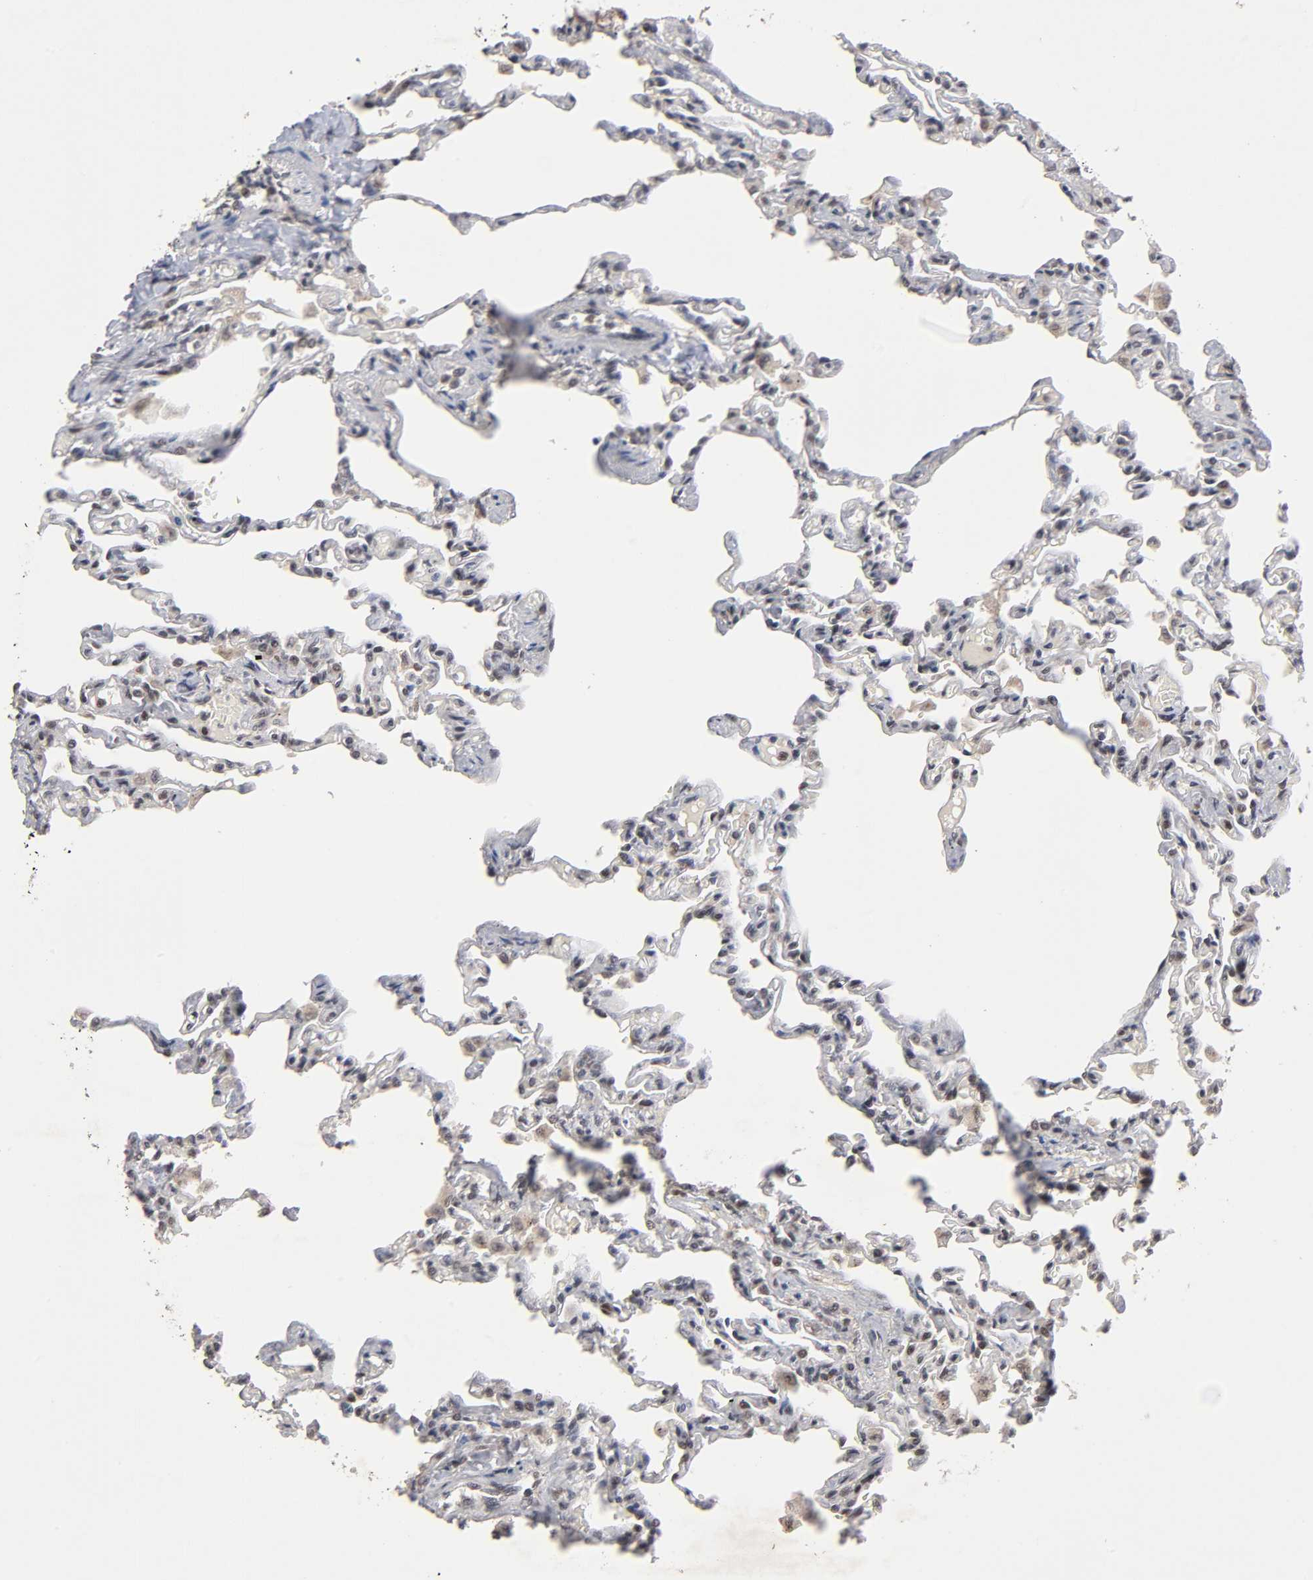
{"staining": {"intensity": "moderate", "quantity": "25%-75%", "location": "cytoplasmic/membranous,nuclear"}, "tissue": "lung", "cell_type": "Alveolar cells", "image_type": "normal", "snomed": [{"axis": "morphology", "description": "Normal tissue, NOS"}, {"axis": "topography", "description": "Lung"}], "caption": "An immunohistochemistry (IHC) photomicrograph of normal tissue is shown. Protein staining in brown shows moderate cytoplasmic/membranous,nuclear positivity in lung within alveolar cells.", "gene": "EP300", "patient": {"sex": "male", "age": 21}}